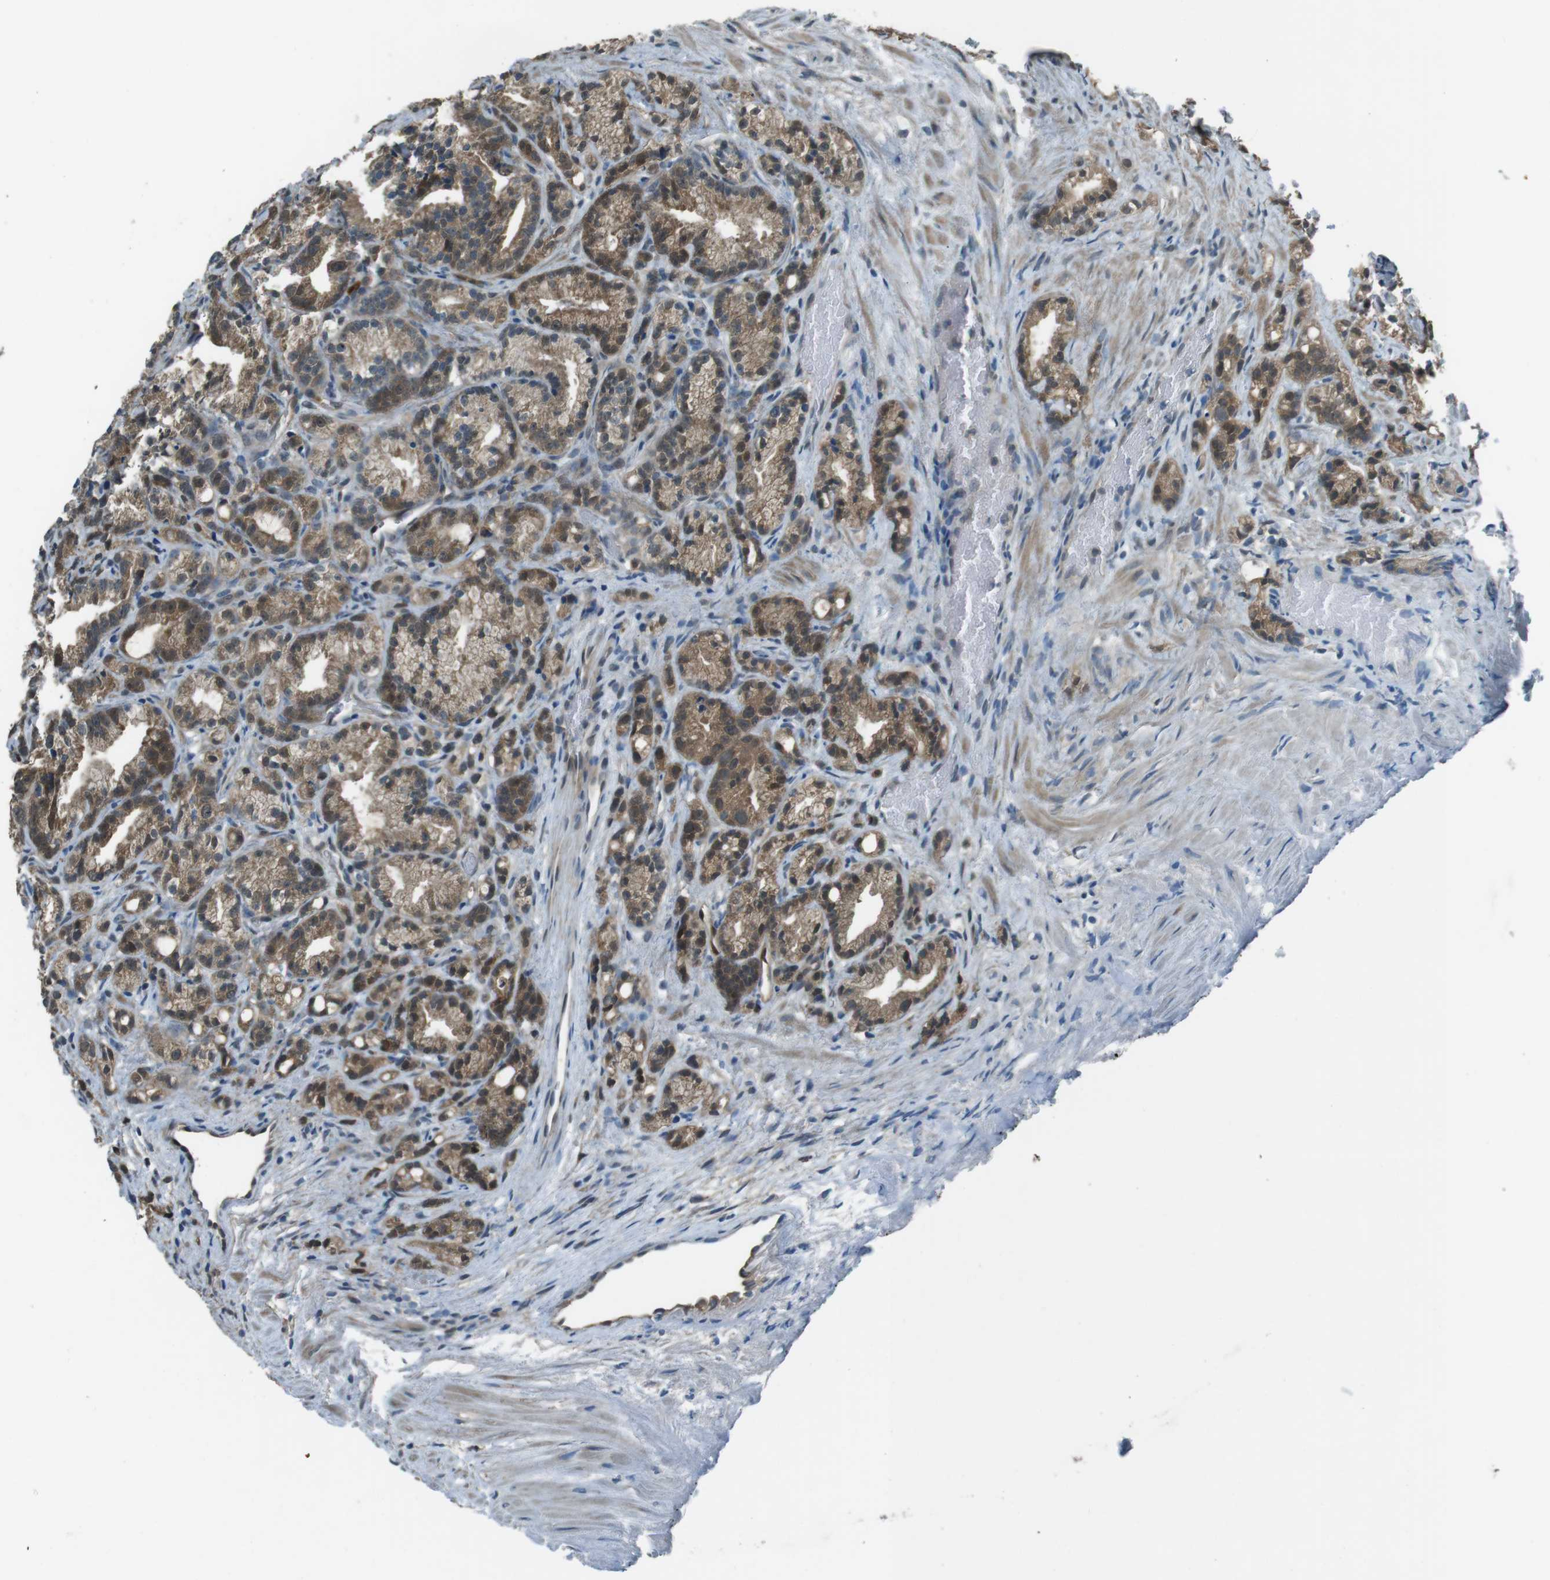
{"staining": {"intensity": "moderate", "quantity": ">75%", "location": "cytoplasmic/membranous"}, "tissue": "prostate cancer", "cell_type": "Tumor cells", "image_type": "cancer", "snomed": [{"axis": "morphology", "description": "Adenocarcinoma, Low grade"}, {"axis": "topography", "description": "Prostate"}], "caption": "An image showing moderate cytoplasmic/membranous staining in approximately >75% of tumor cells in prostate cancer, as visualized by brown immunohistochemical staining.", "gene": "MFAP3", "patient": {"sex": "male", "age": 89}}